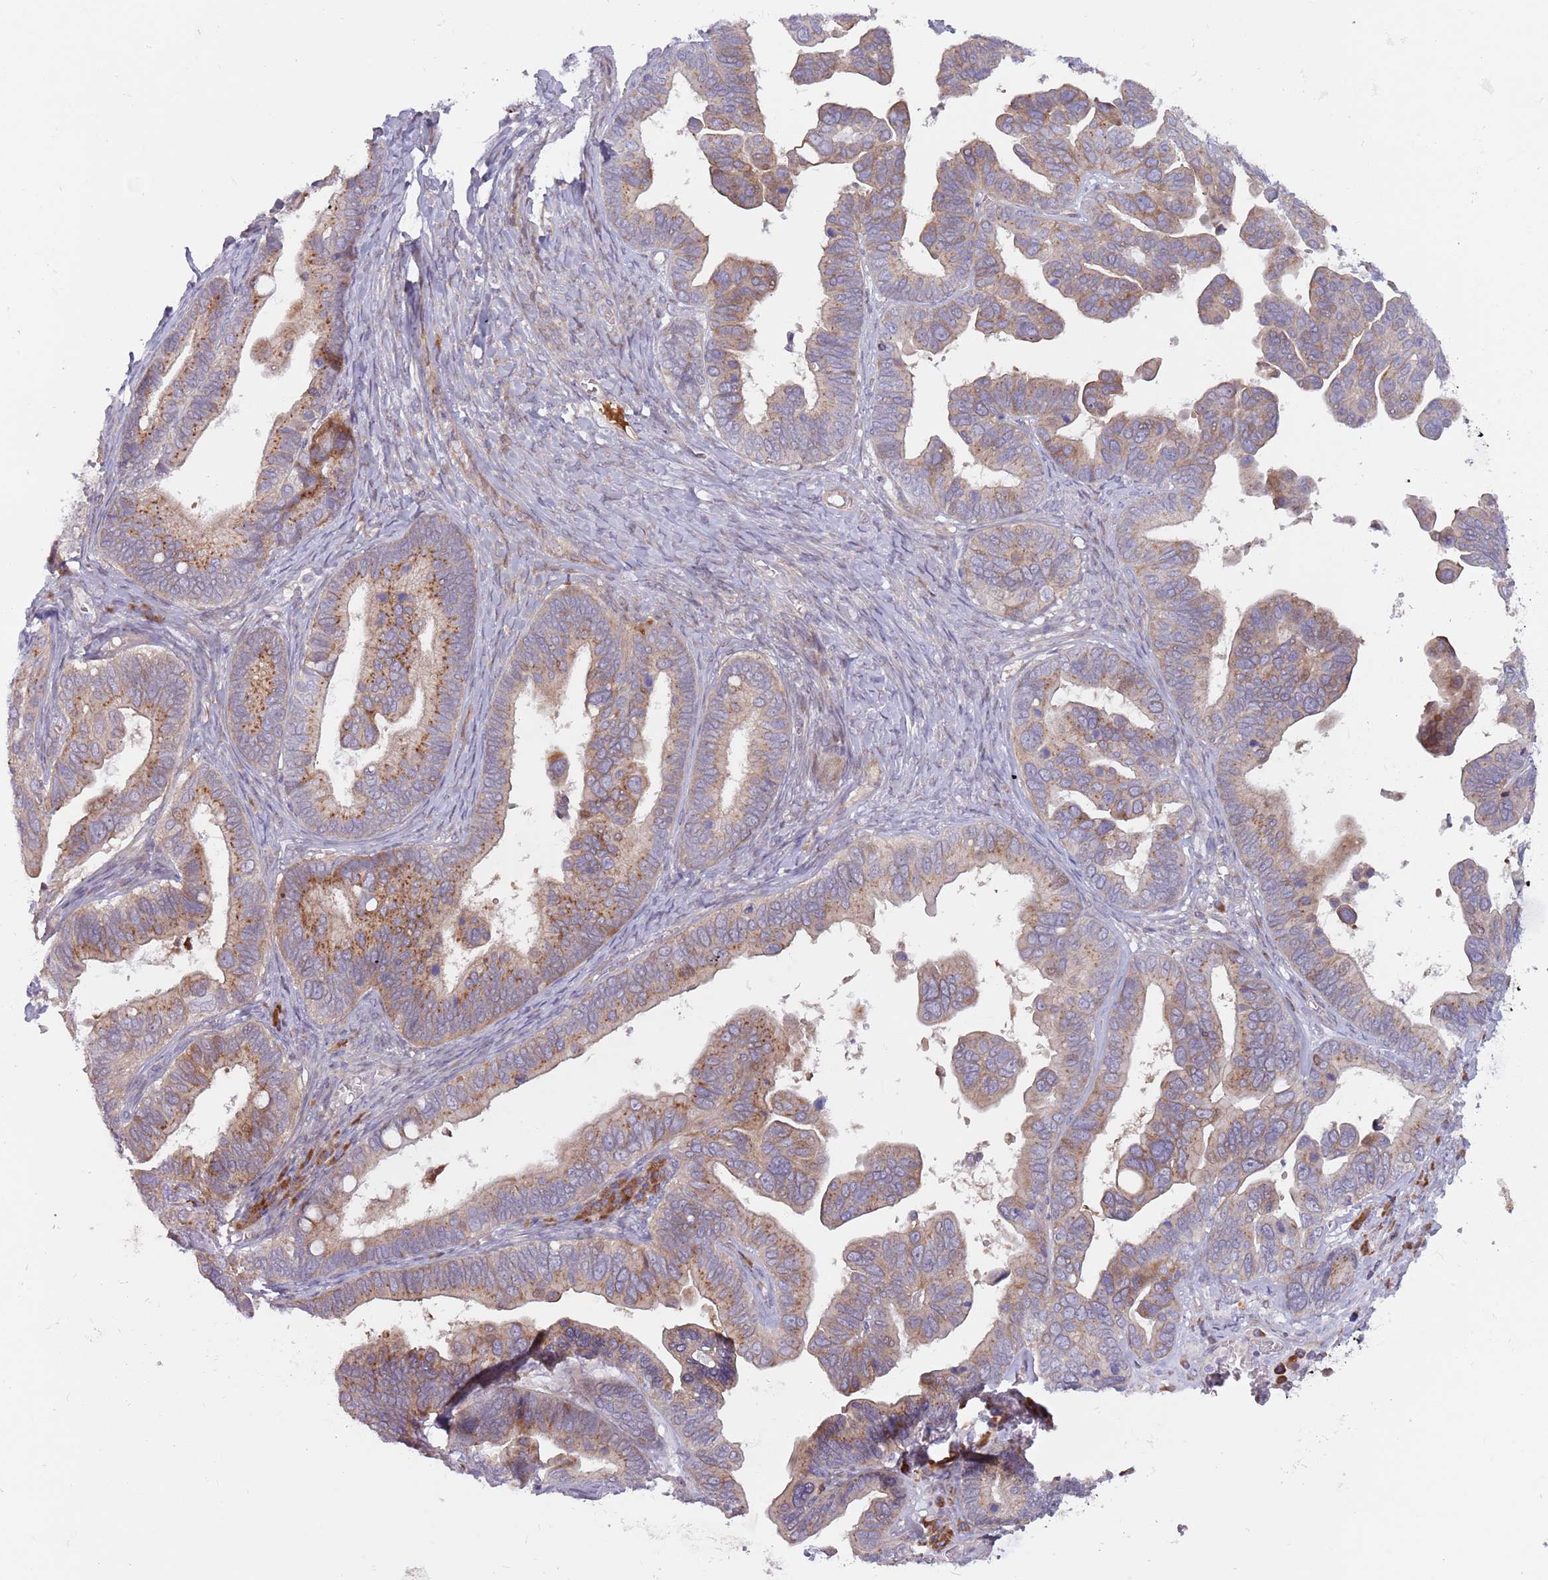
{"staining": {"intensity": "moderate", "quantity": ">75%", "location": "cytoplasmic/membranous"}, "tissue": "ovarian cancer", "cell_type": "Tumor cells", "image_type": "cancer", "snomed": [{"axis": "morphology", "description": "Cystadenocarcinoma, serous, NOS"}, {"axis": "topography", "description": "Ovary"}], "caption": "This image demonstrates immunohistochemistry staining of human serous cystadenocarcinoma (ovarian), with medium moderate cytoplasmic/membranous staining in approximately >75% of tumor cells.", "gene": "CCDC150", "patient": {"sex": "female", "age": 56}}